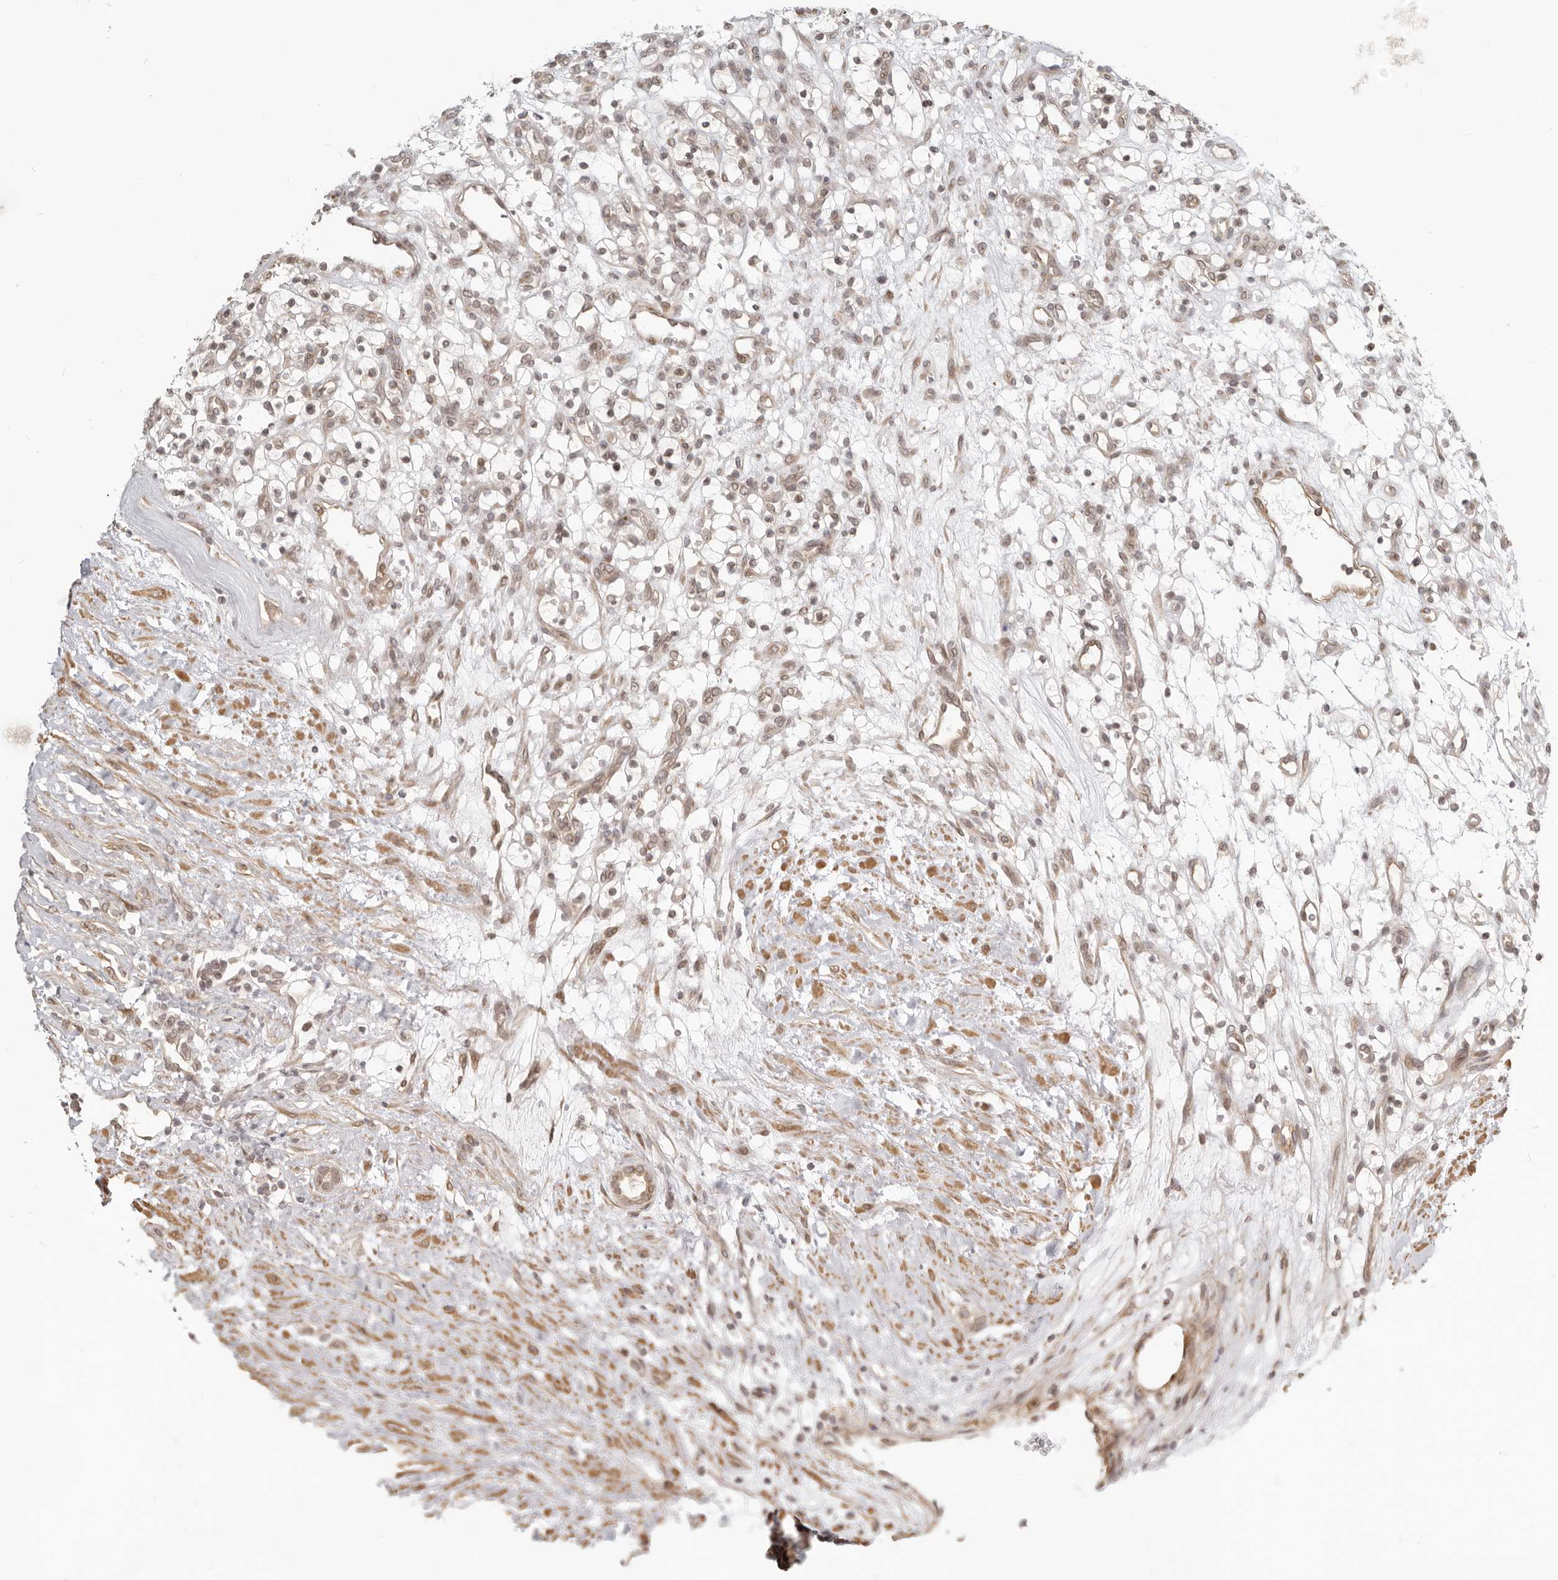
{"staining": {"intensity": "weak", "quantity": "<25%", "location": "nuclear"}, "tissue": "renal cancer", "cell_type": "Tumor cells", "image_type": "cancer", "snomed": [{"axis": "morphology", "description": "Adenocarcinoma, NOS"}, {"axis": "topography", "description": "Kidney"}], "caption": "High magnification brightfield microscopy of renal cancer stained with DAB (3,3'-diaminobenzidine) (brown) and counterstained with hematoxylin (blue): tumor cells show no significant positivity.", "gene": "NUP153", "patient": {"sex": "female", "age": 57}}